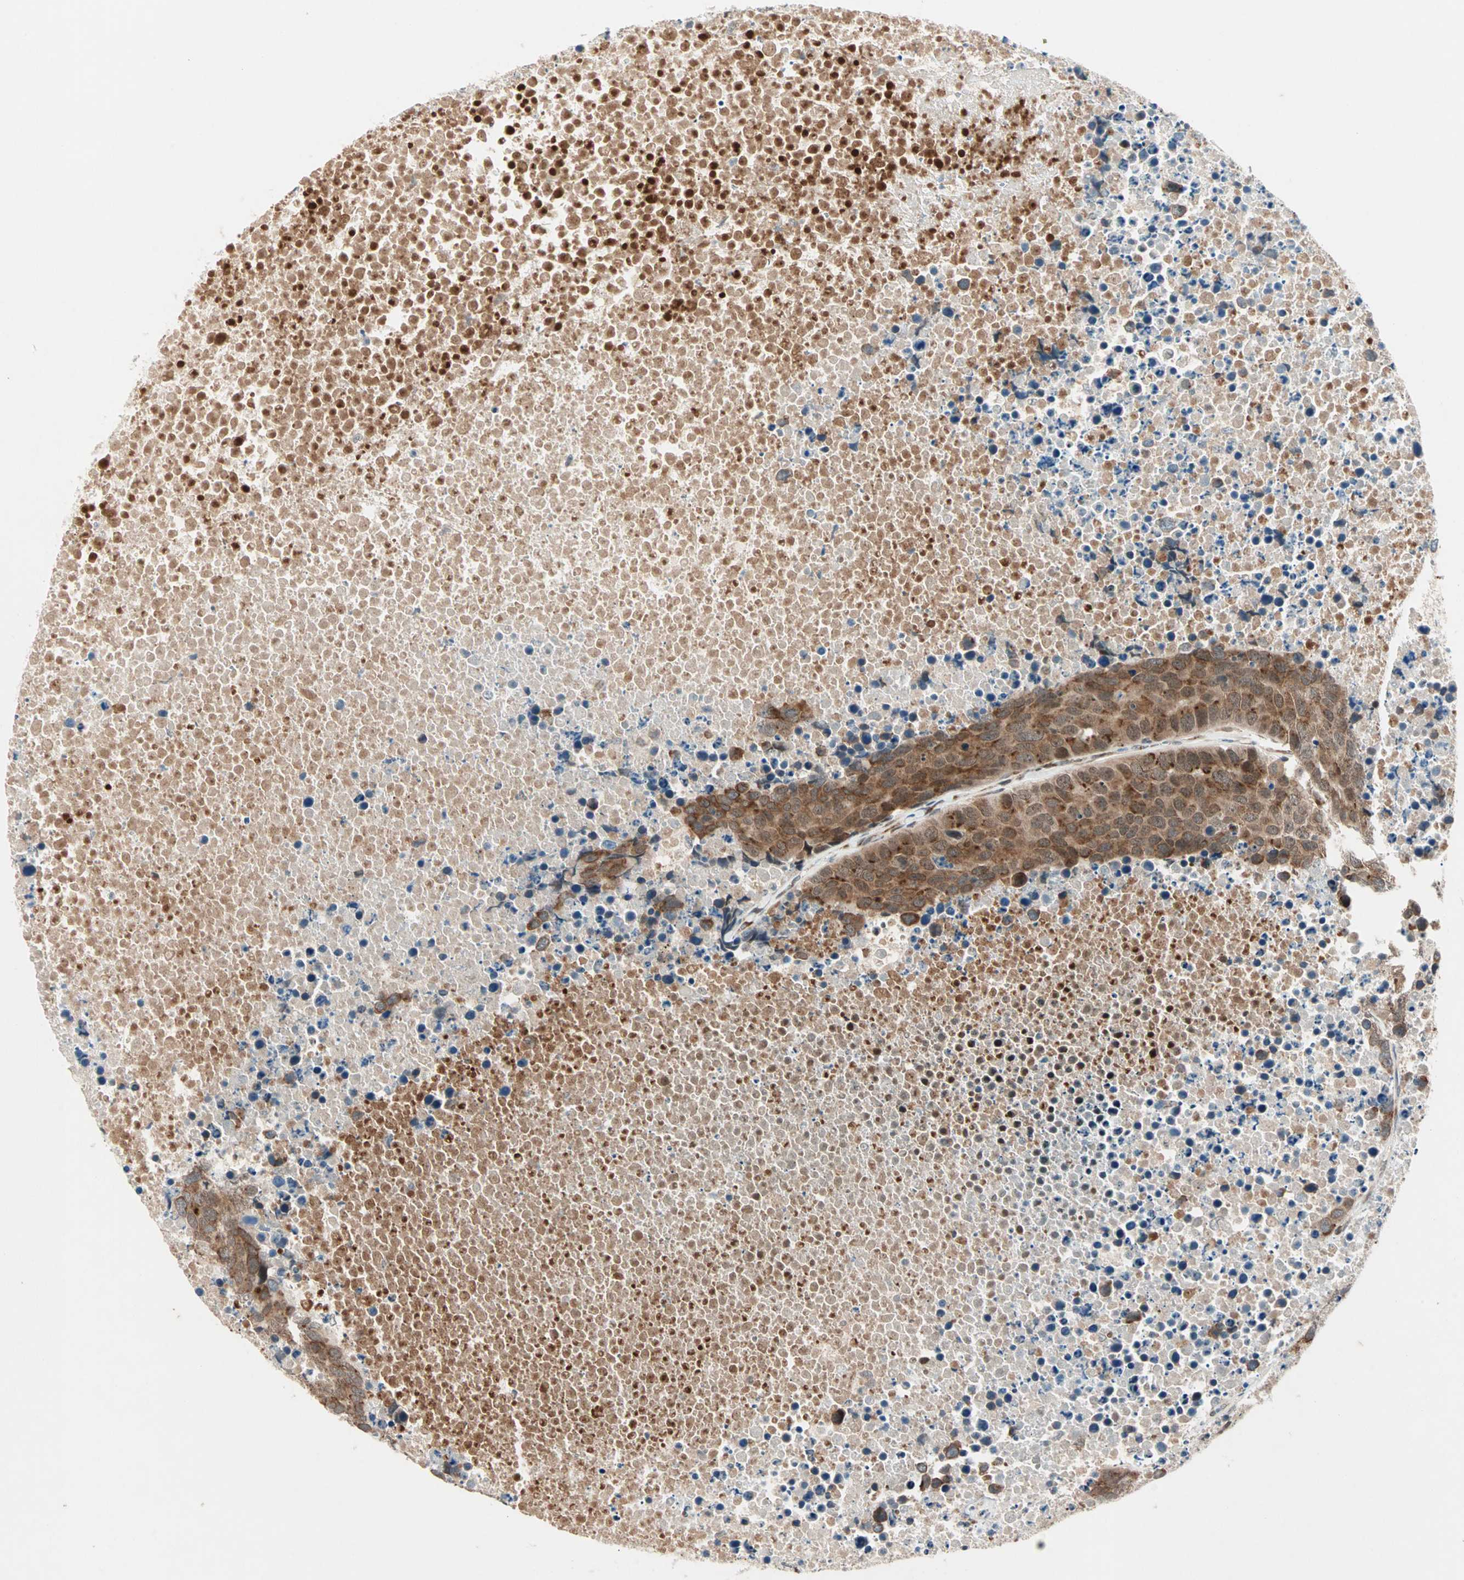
{"staining": {"intensity": "moderate", "quantity": ">75%", "location": "cytoplasmic/membranous,nuclear"}, "tissue": "carcinoid", "cell_type": "Tumor cells", "image_type": "cancer", "snomed": [{"axis": "morphology", "description": "Carcinoid, malignant, NOS"}, {"axis": "topography", "description": "Lung"}], "caption": "Human carcinoid stained with a brown dye displays moderate cytoplasmic/membranous and nuclear positive positivity in approximately >75% of tumor cells.", "gene": "ZNF37A", "patient": {"sex": "male", "age": 60}}